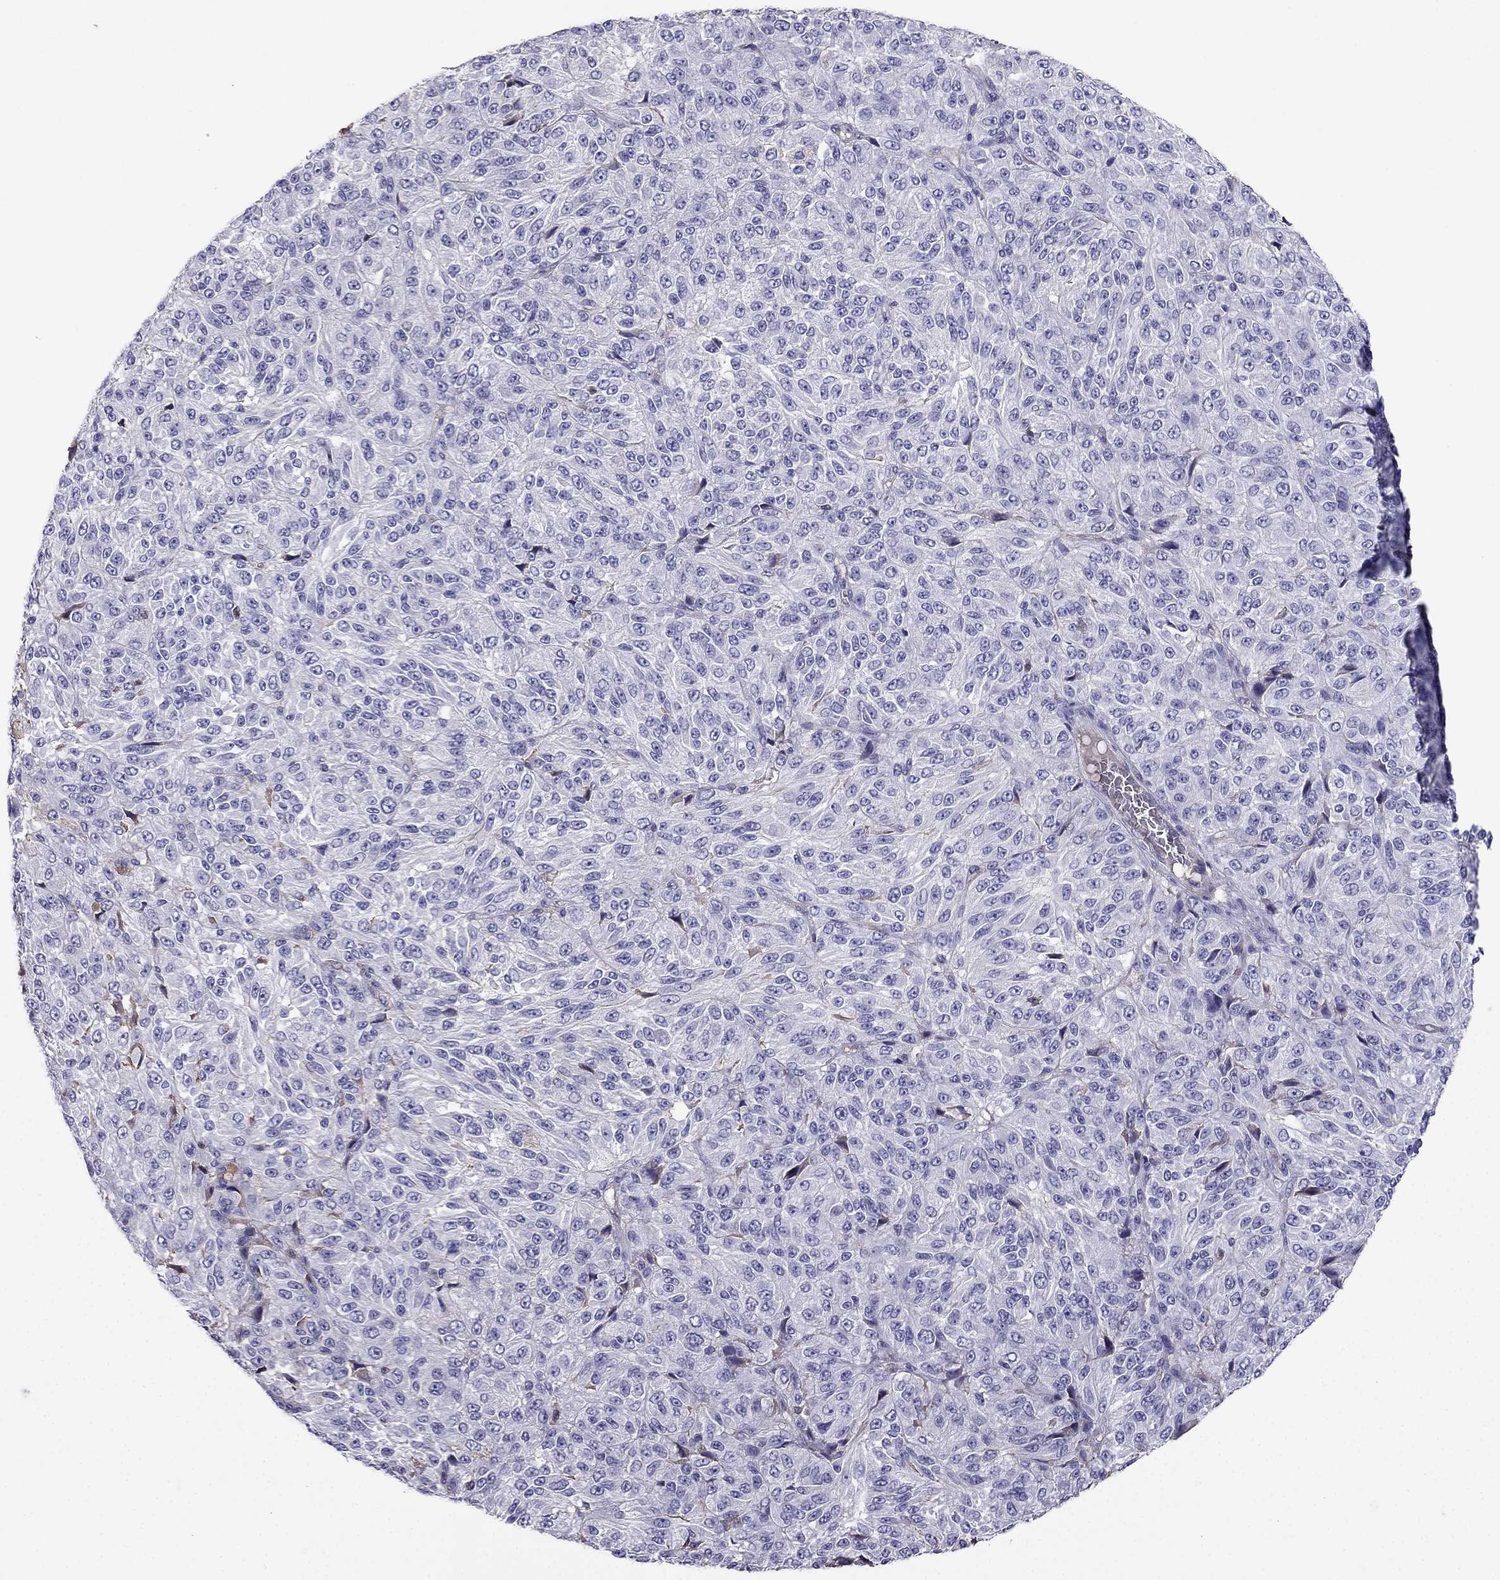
{"staining": {"intensity": "negative", "quantity": "none", "location": "none"}, "tissue": "melanoma", "cell_type": "Tumor cells", "image_type": "cancer", "snomed": [{"axis": "morphology", "description": "Malignant melanoma, Metastatic site"}, {"axis": "topography", "description": "Brain"}], "caption": "Tumor cells show no significant protein staining in malignant melanoma (metastatic site). (DAB IHC, high magnification).", "gene": "TBC1D21", "patient": {"sex": "female", "age": 56}}